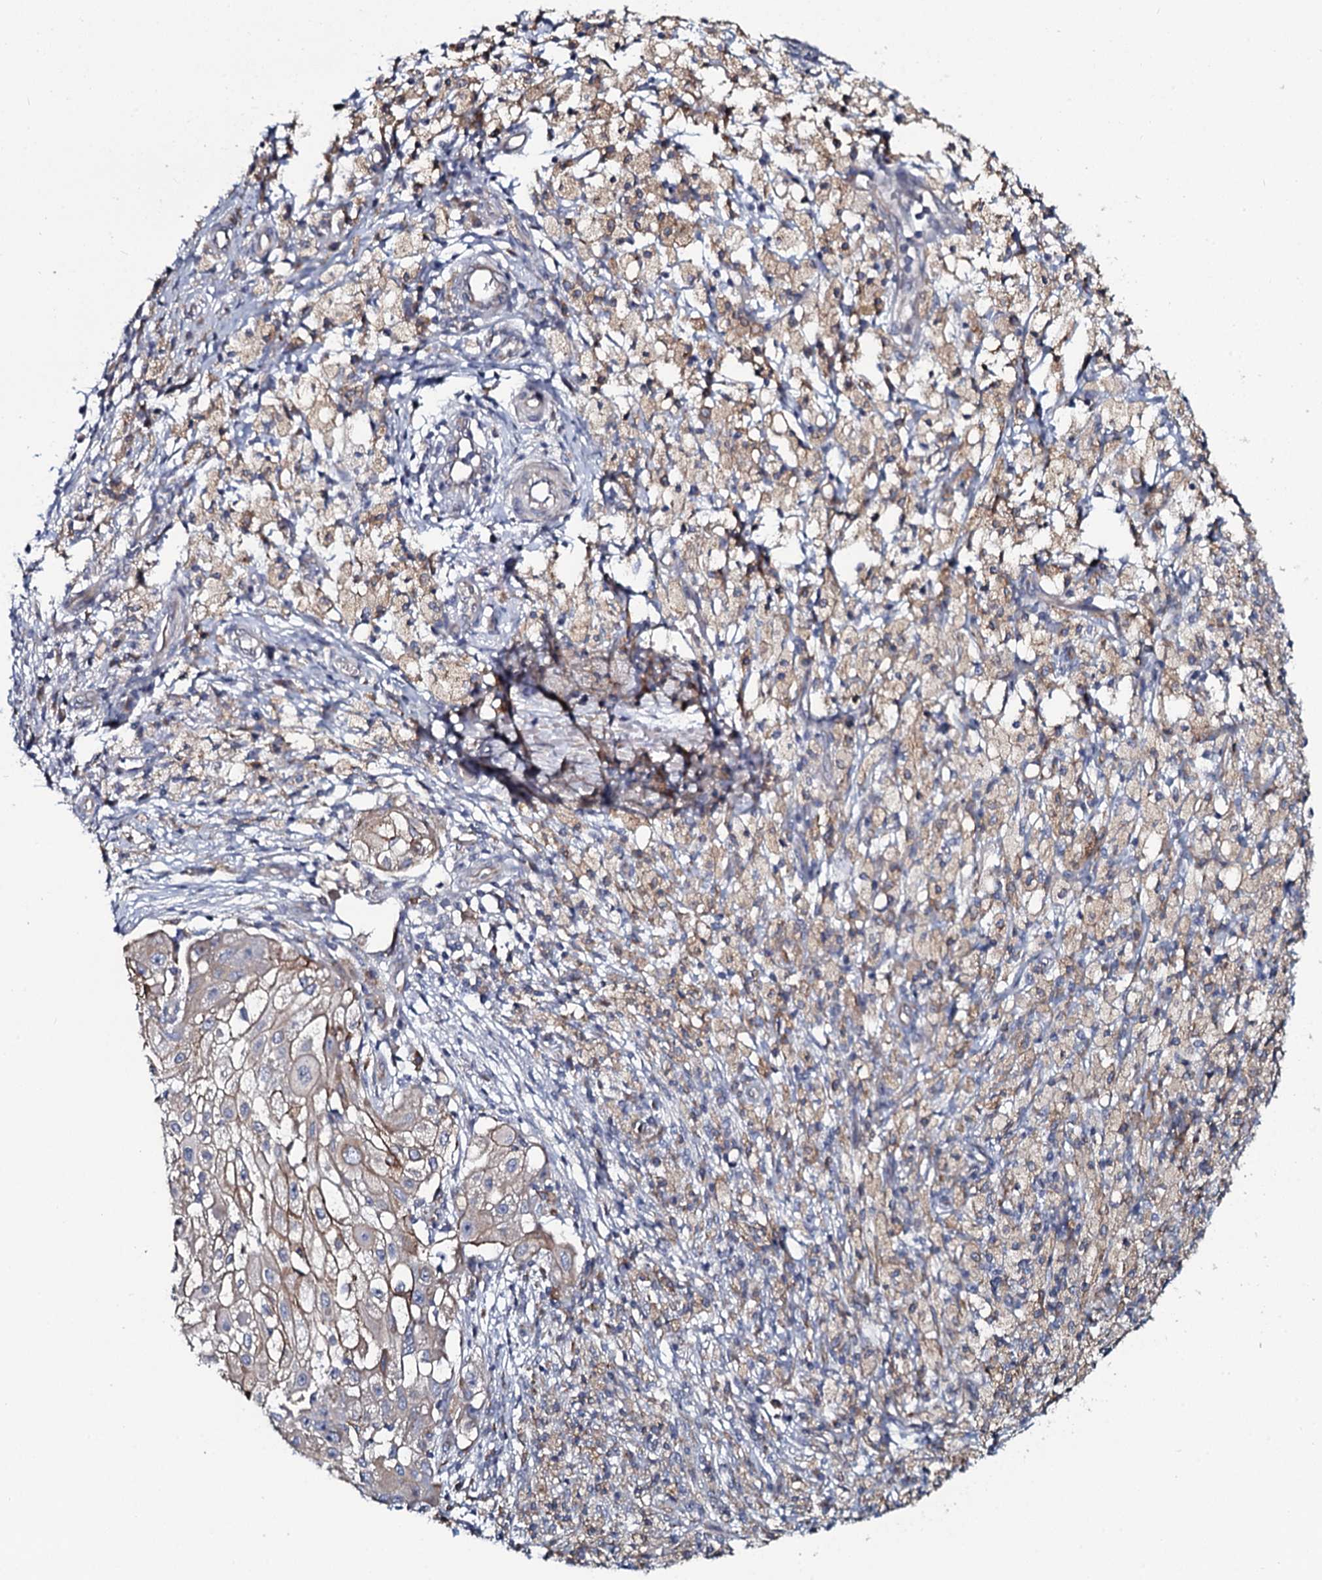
{"staining": {"intensity": "weak", "quantity": "<25%", "location": "cytoplasmic/membranous"}, "tissue": "ovarian cancer", "cell_type": "Tumor cells", "image_type": "cancer", "snomed": [{"axis": "morphology", "description": "Carcinoma, endometroid"}, {"axis": "topography", "description": "Ovary"}], "caption": "Micrograph shows no significant protein positivity in tumor cells of ovarian cancer.", "gene": "TMEM151A", "patient": {"sex": "female", "age": 42}}